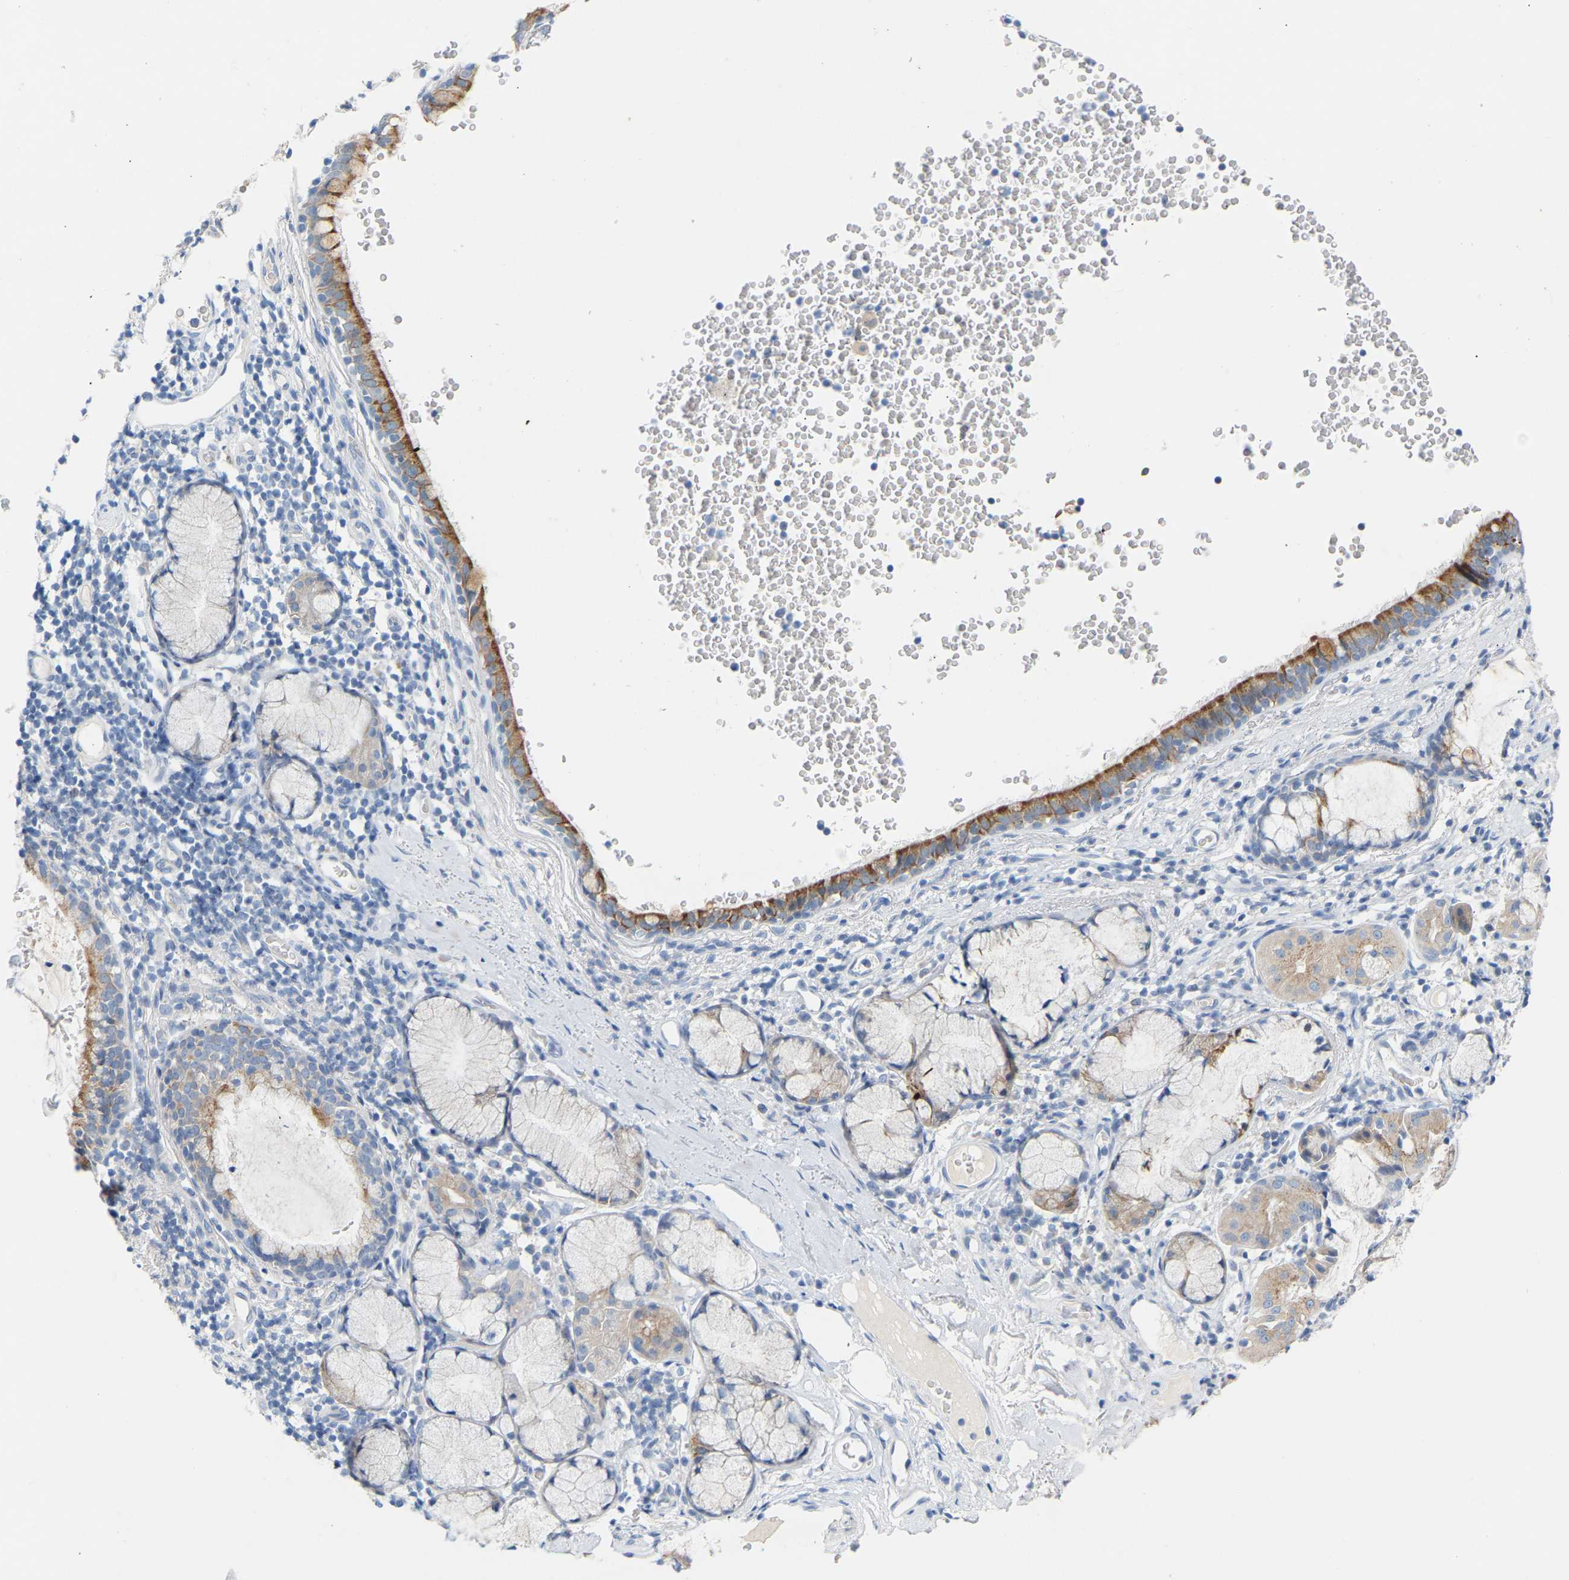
{"staining": {"intensity": "moderate", "quantity": ">75%", "location": "cytoplasmic/membranous"}, "tissue": "bronchus", "cell_type": "Respiratory epithelial cells", "image_type": "normal", "snomed": [{"axis": "morphology", "description": "Normal tissue, NOS"}, {"axis": "morphology", "description": "Inflammation, NOS"}, {"axis": "topography", "description": "Cartilage tissue"}, {"axis": "topography", "description": "Bronchus"}], "caption": "Unremarkable bronchus was stained to show a protein in brown. There is medium levels of moderate cytoplasmic/membranous staining in approximately >75% of respiratory epithelial cells.", "gene": "PEX1", "patient": {"sex": "male", "age": 77}}